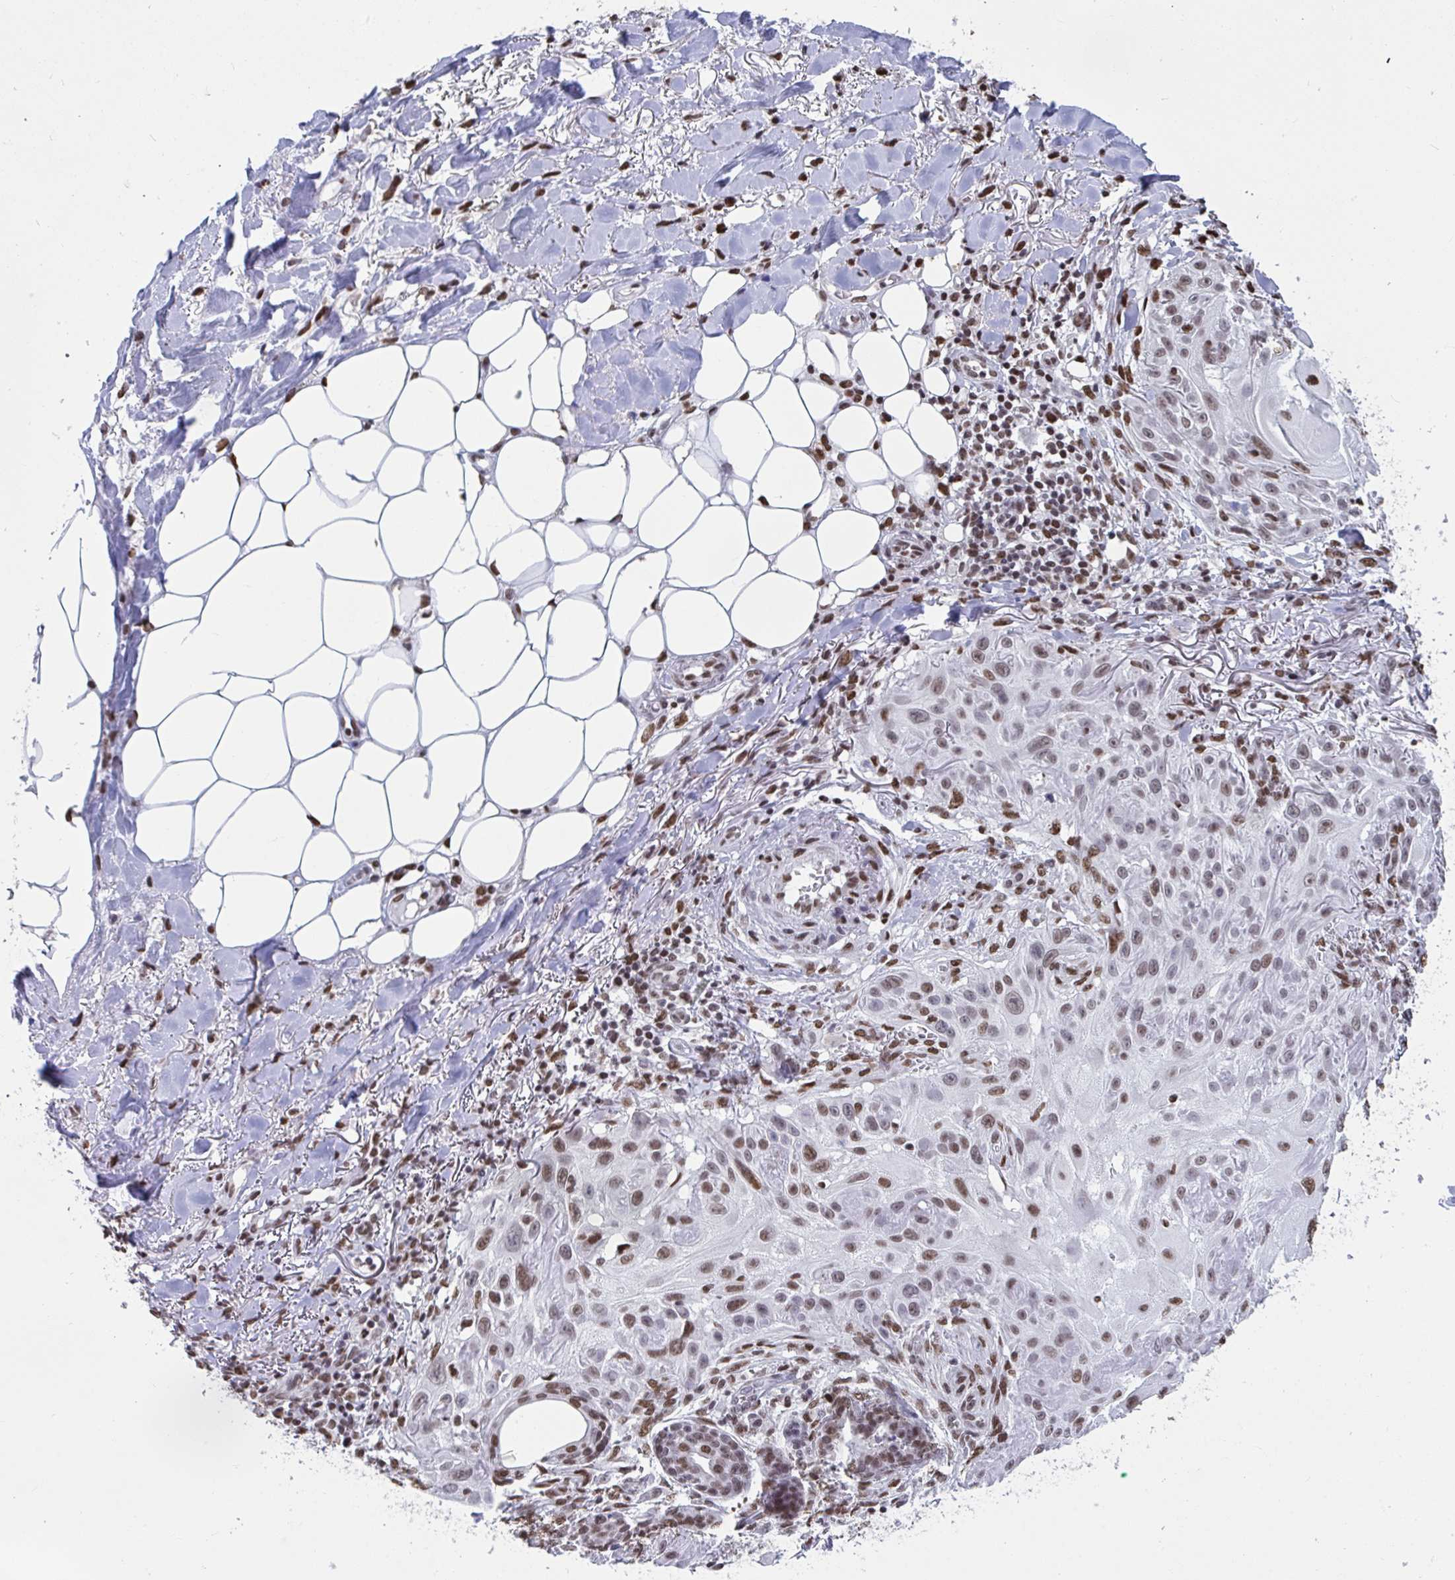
{"staining": {"intensity": "moderate", "quantity": ">75%", "location": "nuclear"}, "tissue": "skin cancer", "cell_type": "Tumor cells", "image_type": "cancer", "snomed": [{"axis": "morphology", "description": "Squamous cell carcinoma, NOS"}, {"axis": "topography", "description": "Skin"}], "caption": "This is a micrograph of immunohistochemistry staining of squamous cell carcinoma (skin), which shows moderate staining in the nuclear of tumor cells.", "gene": "HNRNPDL", "patient": {"sex": "female", "age": 91}}